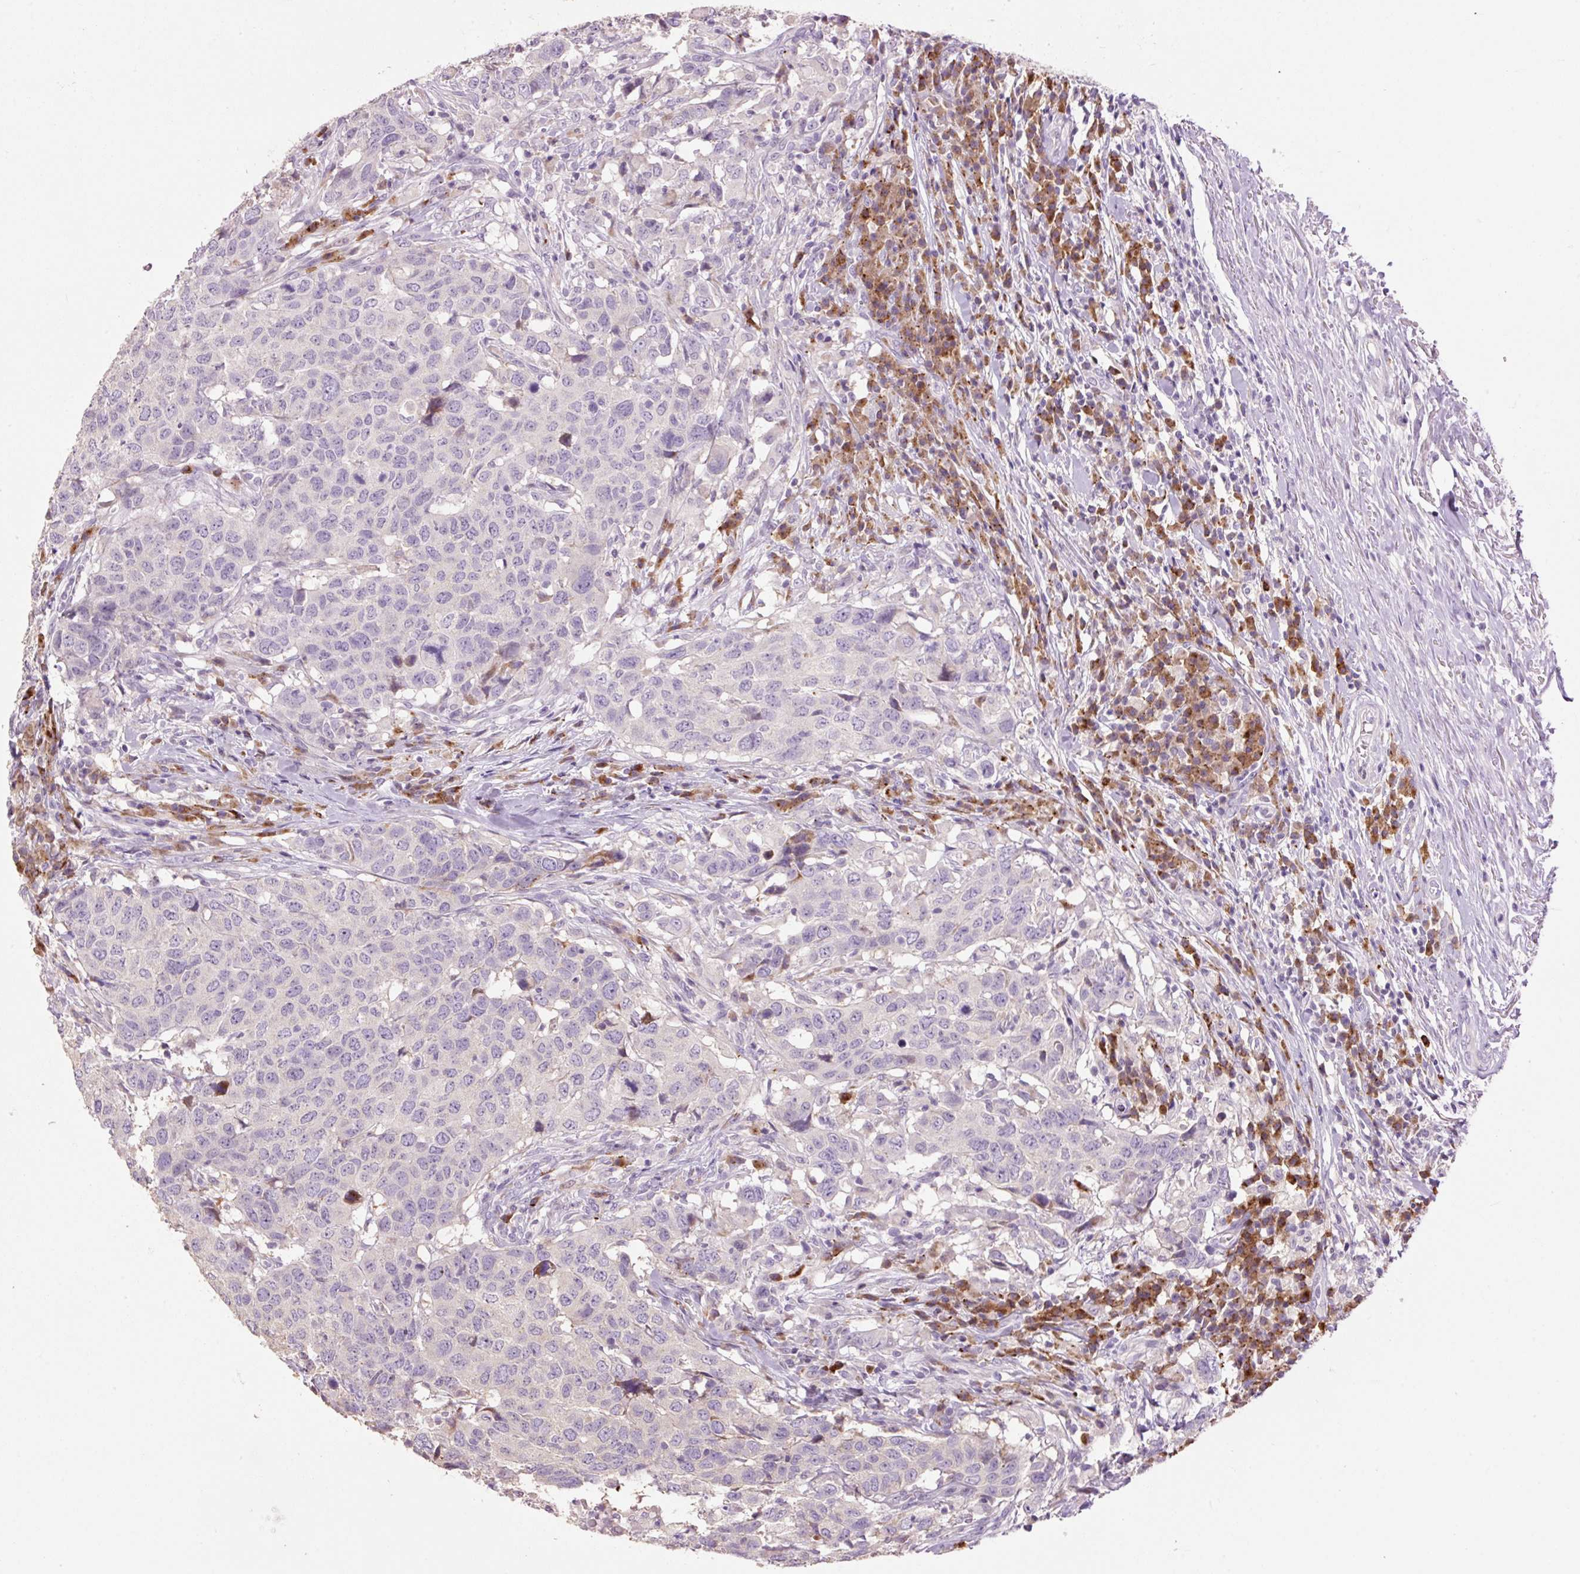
{"staining": {"intensity": "negative", "quantity": "none", "location": "none"}, "tissue": "head and neck cancer", "cell_type": "Tumor cells", "image_type": "cancer", "snomed": [{"axis": "morphology", "description": "Normal tissue, NOS"}, {"axis": "morphology", "description": "Squamous cell carcinoma, NOS"}, {"axis": "topography", "description": "Skeletal muscle"}, {"axis": "topography", "description": "Vascular tissue"}, {"axis": "topography", "description": "Peripheral nerve tissue"}, {"axis": "topography", "description": "Head-Neck"}], "caption": "DAB immunohistochemical staining of head and neck cancer (squamous cell carcinoma) displays no significant staining in tumor cells. The staining is performed using DAB (3,3'-diaminobenzidine) brown chromogen with nuclei counter-stained in using hematoxylin.", "gene": "HAX1", "patient": {"sex": "male", "age": 66}}